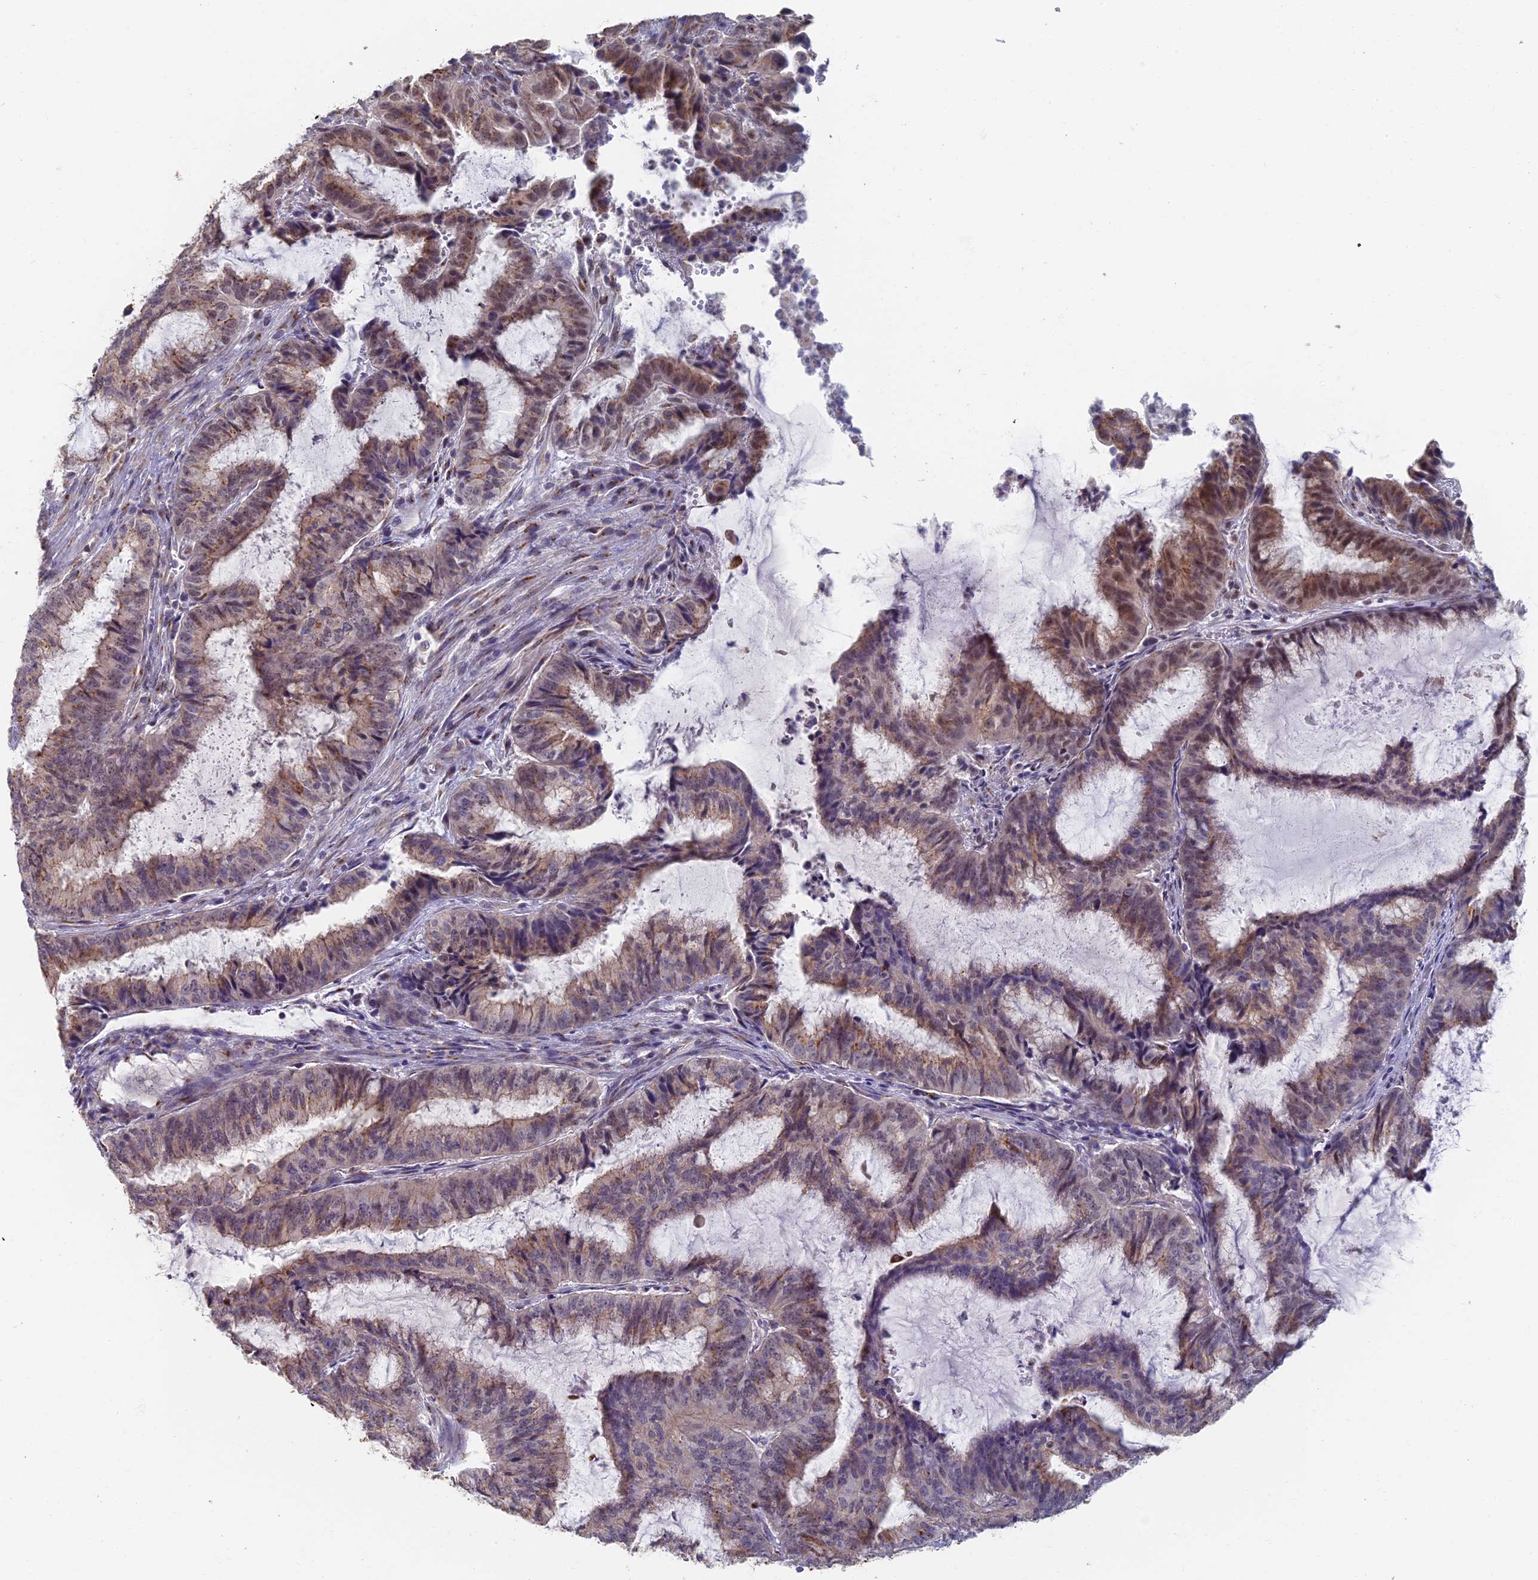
{"staining": {"intensity": "moderate", "quantity": "<25%", "location": "cytoplasmic/membranous"}, "tissue": "endometrial cancer", "cell_type": "Tumor cells", "image_type": "cancer", "snomed": [{"axis": "morphology", "description": "Adenocarcinoma, NOS"}, {"axis": "topography", "description": "Endometrium"}], "caption": "IHC (DAB) staining of endometrial cancer (adenocarcinoma) demonstrates moderate cytoplasmic/membranous protein staining in about <25% of tumor cells.", "gene": "GPATCH1", "patient": {"sex": "female", "age": 51}}